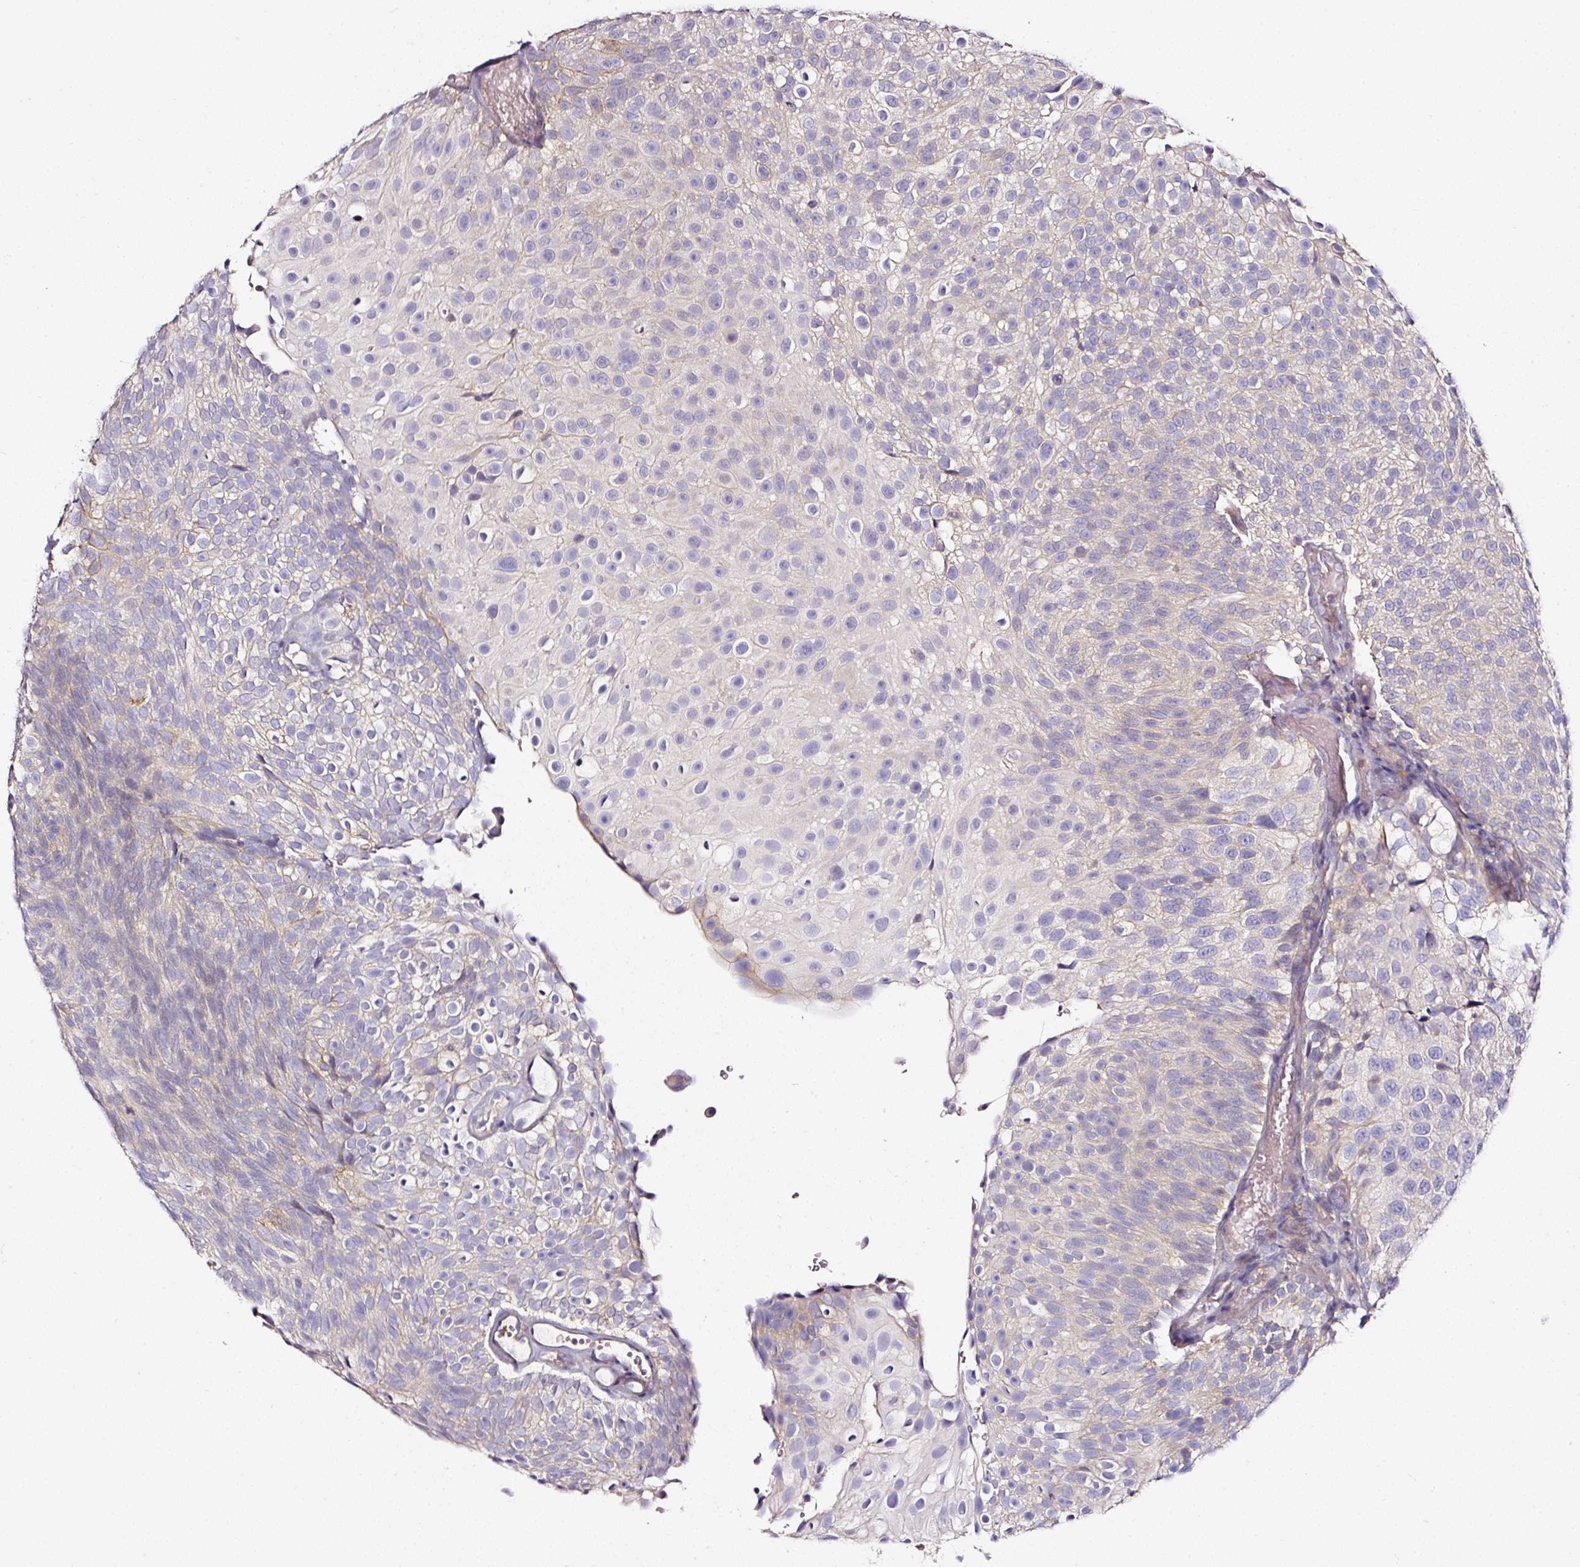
{"staining": {"intensity": "negative", "quantity": "none", "location": "none"}, "tissue": "urothelial cancer", "cell_type": "Tumor cells", "image_type": "cancer", "snomed": [{"axis": "morphology", "description": "Urothelial carcinoma, Low grade"}, {"axis": "topography", "description": "Urinary bladder"}], "caption": "Urothelial carcinoma (low-grade) stained for a protein using immunohistochemistry (IHC) shows no staining tumor cells.", "gene": "CD47", "patient": {"sex": "male", "age": 78}}